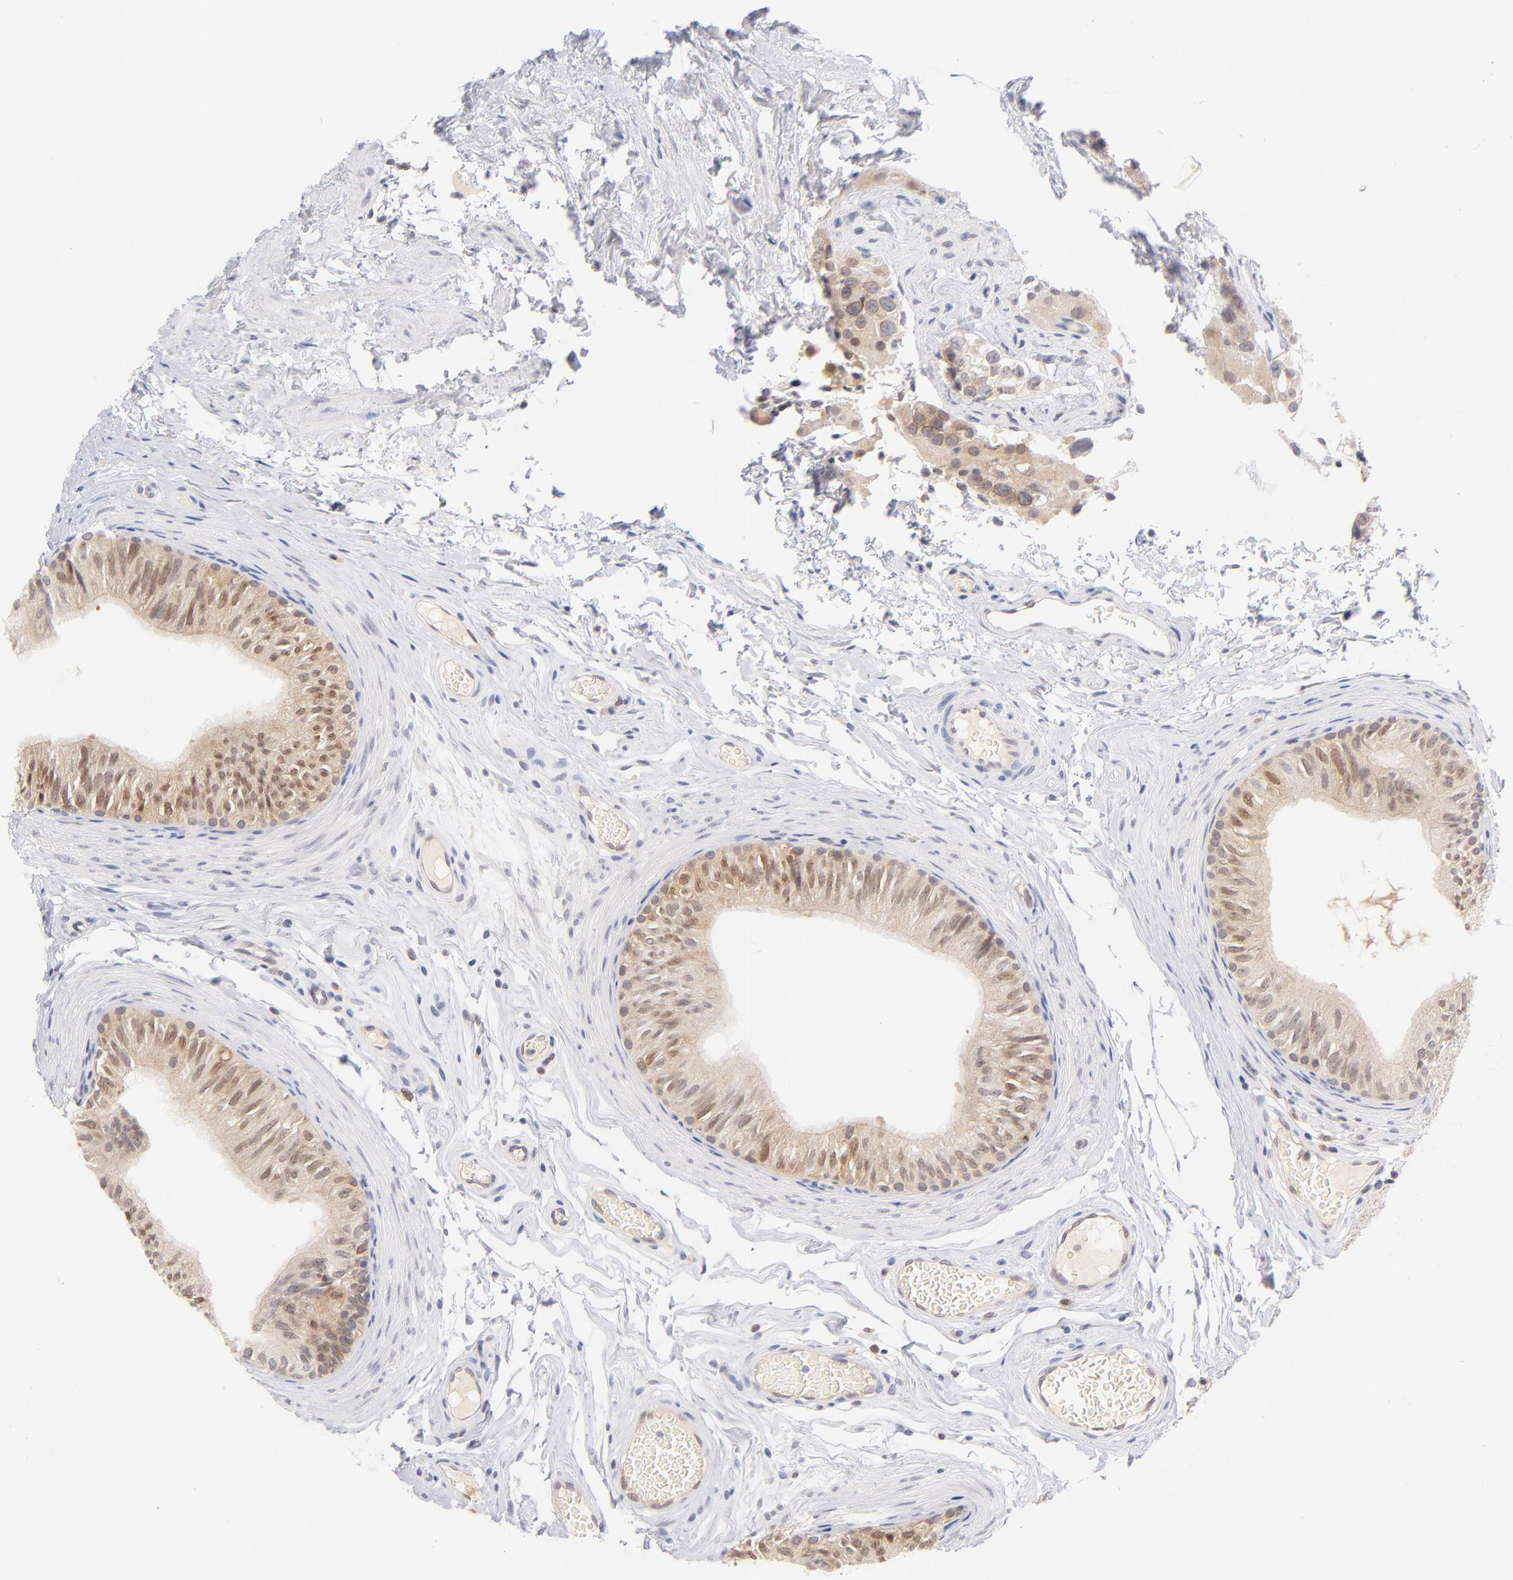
{"staining": {"intensity": "weak", "quantity": ">75%", "location": "cytoplasmic/membranous,nuclear"}, "tissue": "epididymis", "cell_type": "Glandular cells", "image_type": "normal", "snomed": [{"axis": "morphology", "description": "Normal tissue, NOS"}, {"axis": "topography", "description": "Testis"}, {"axis": "topography", "description": "Epididymis"}], "caption": "The photomicrograph shows immunohistochemical staining of benign epididymis. There is weak cytoplasmic/membranous,nuclear expression is identified in approximately >75% of glandular cells.", "gene": "CASP6", "patient": {"sex": "male", "age": 36}}